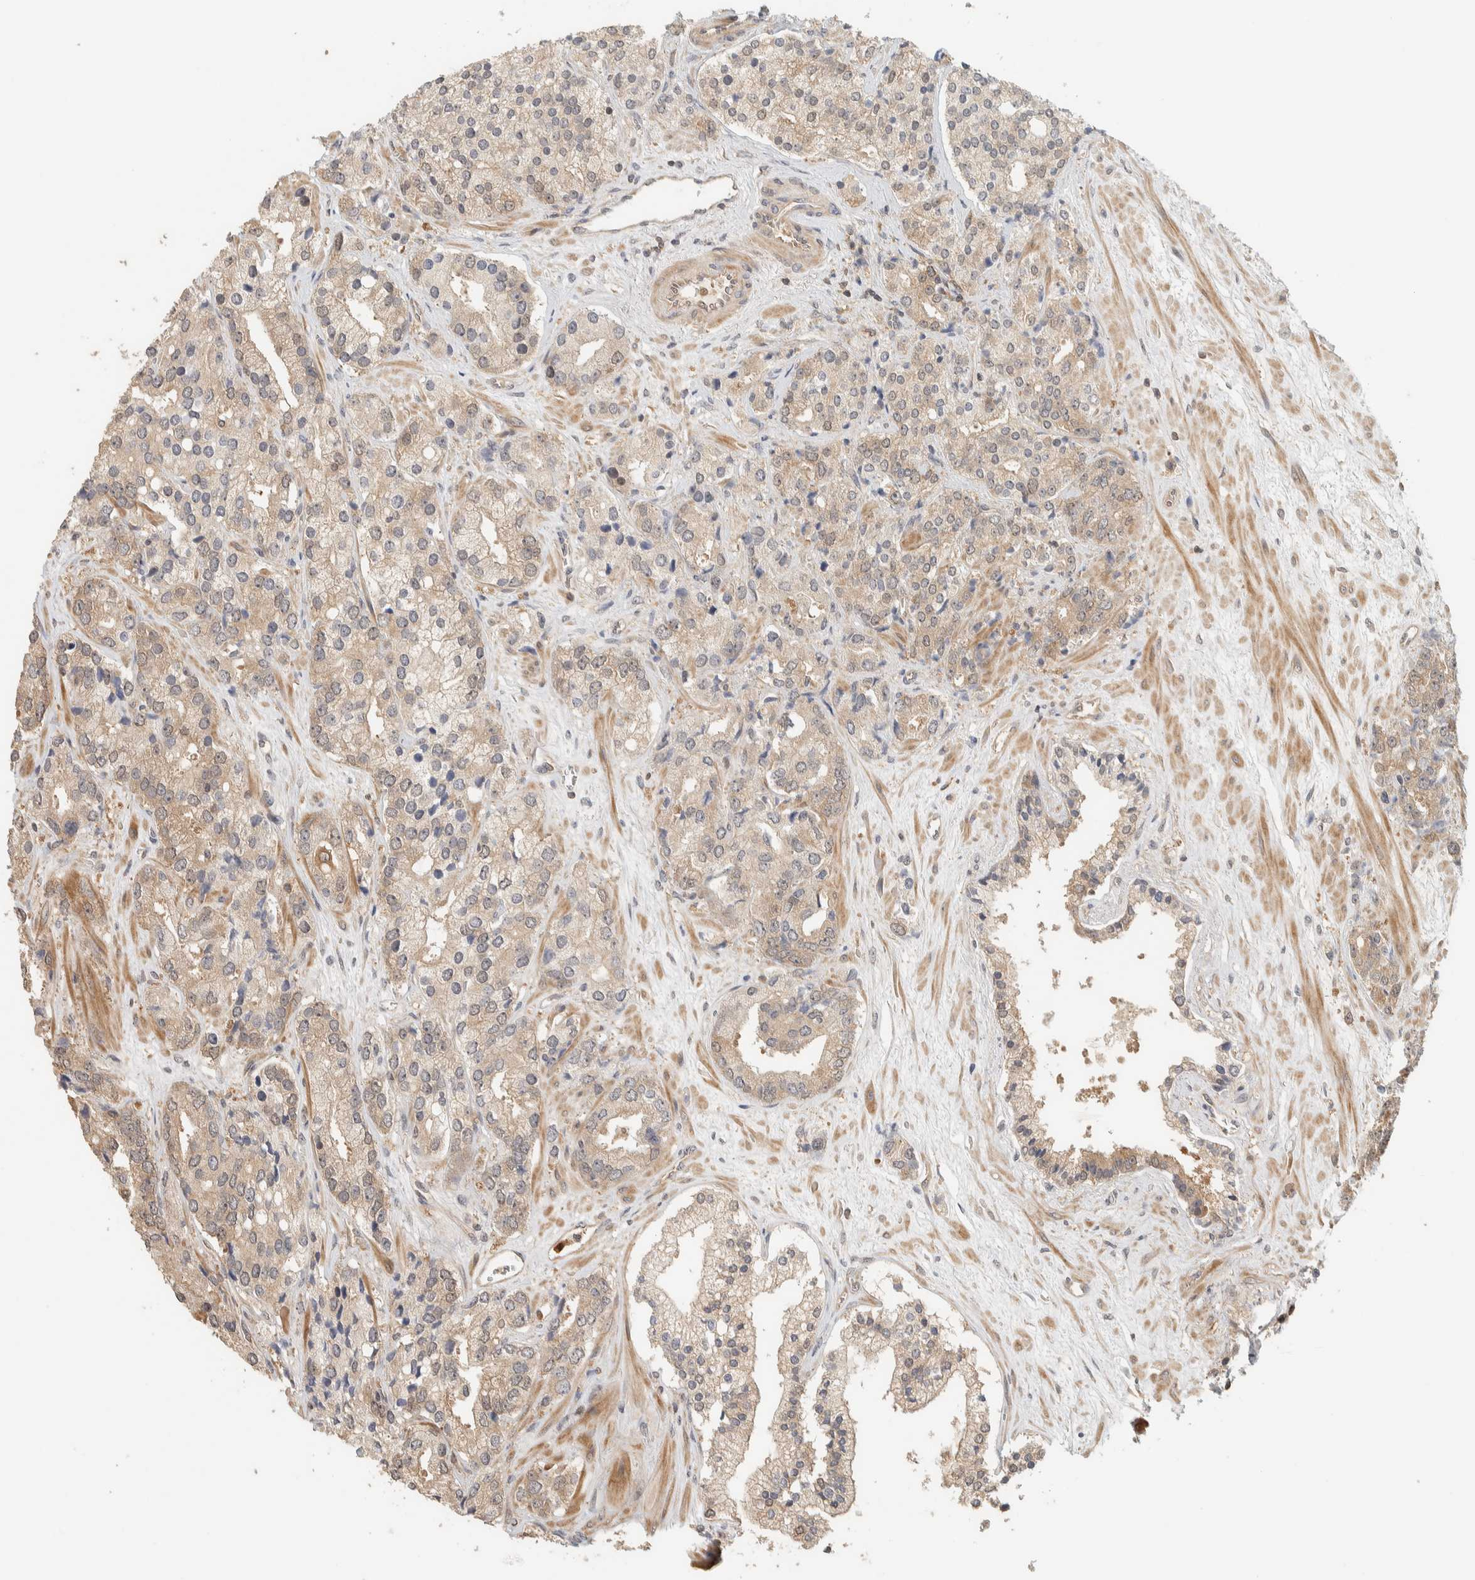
{"staining": {"intensity": "weak", "quantity": ">75%", "location": "cytoplasmic/membranous"}, "tissue": "prostate cancer", "cell_type": "Tumor cells", "image_type": "cancer", "snomed": [{"axis": "morphology", "description": "Adenocarcinoma, High grade"}, {"axis": "topography", "description": "Prostate"}], "caption": "Human prostate cancer stained with a brown dye shows weak cytoplasmic/membranous positive positivity in about >75% of tumor cells.", "gene": "ADSS2", "patient": {"sex": "male", "age": 71}}